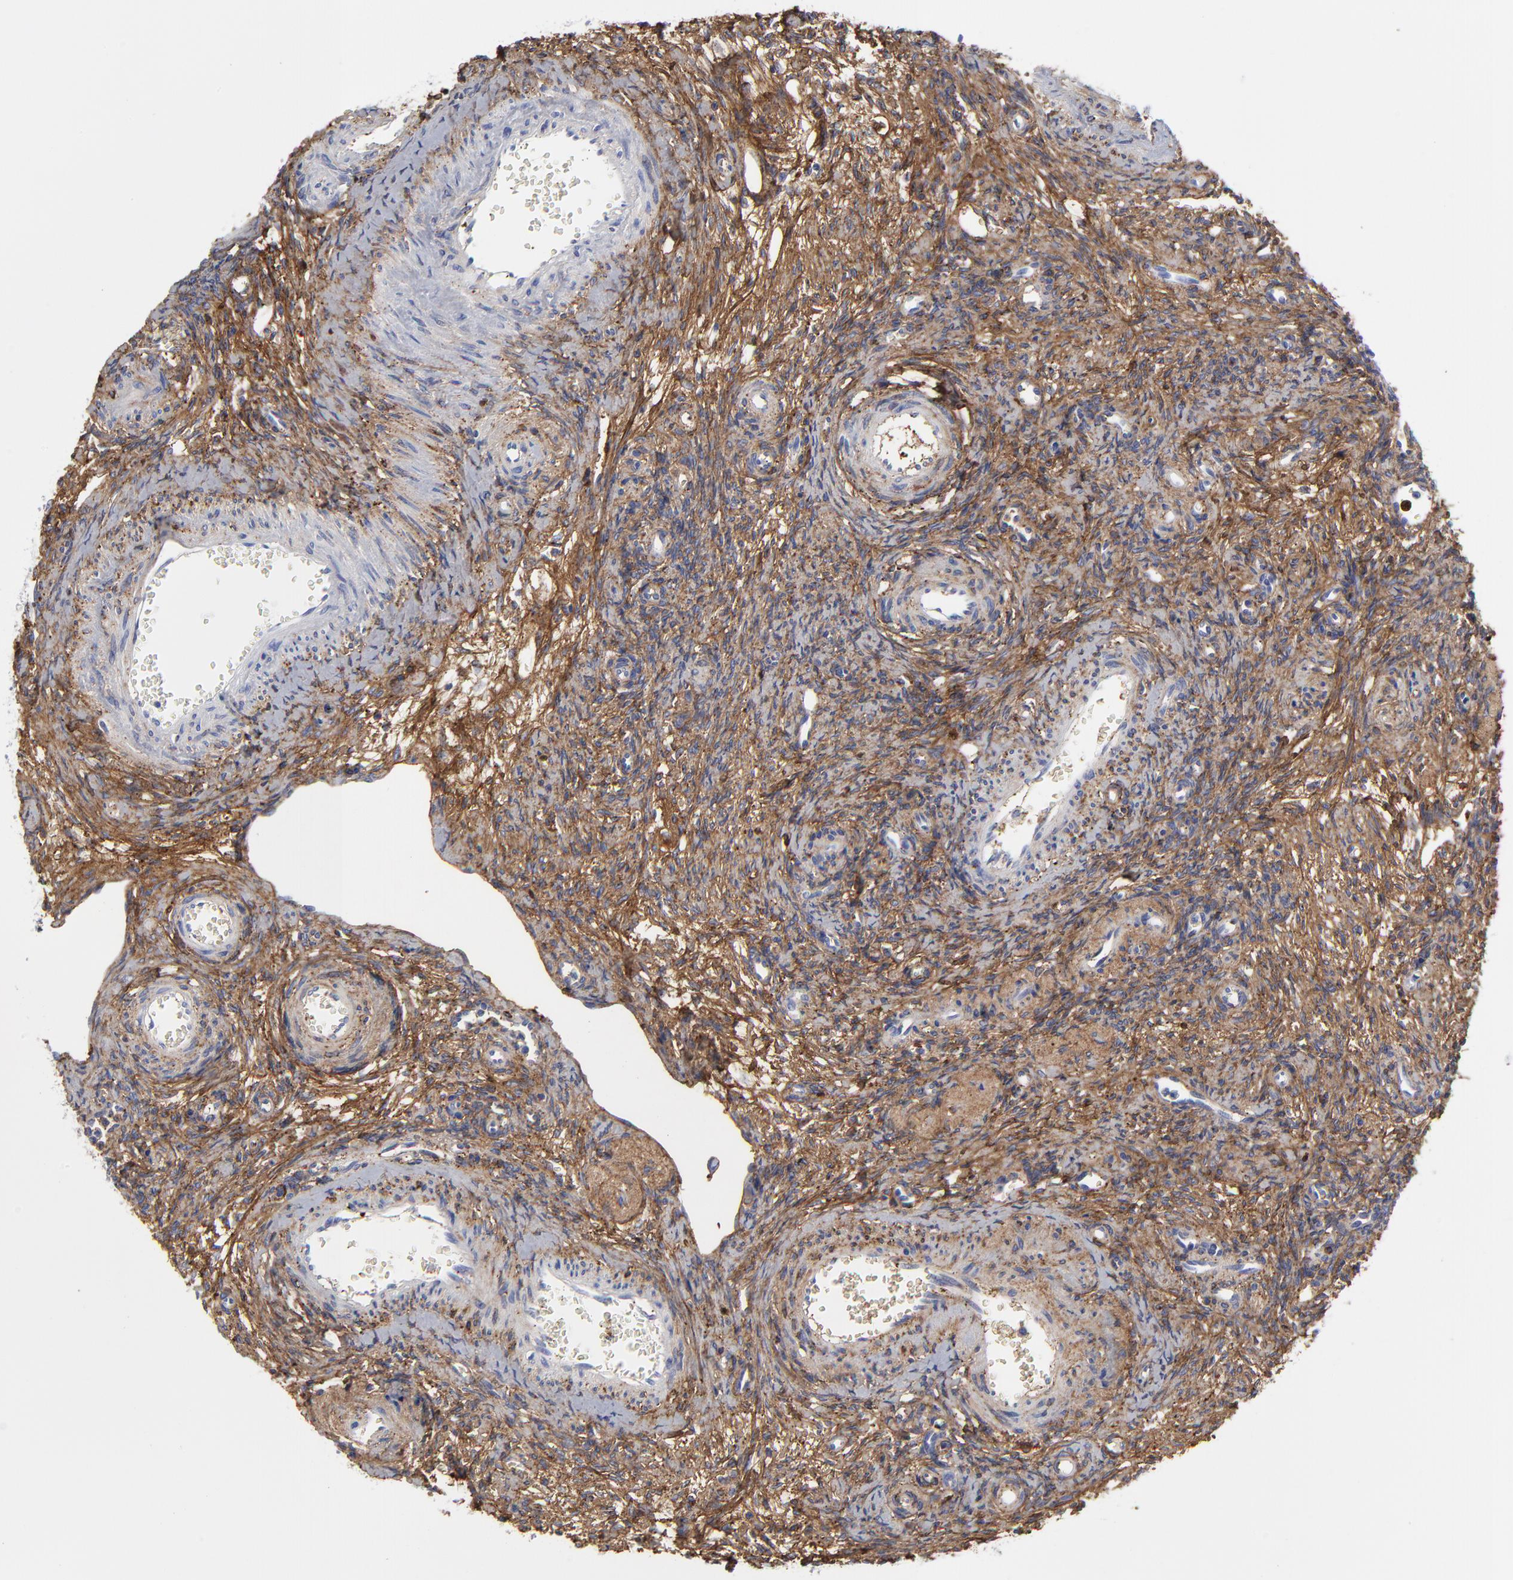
{"staining": {"intensity": "negative", "quantity": "none", "location": "none"}, "tissue": "ovary", "cell_type": "Follicle cells", "image_type": "normal", "snomed": [{"axis": "morphology", "description": "Normal tissue, NOS"}, {"axis": "topography", "description": "Ovary"}], "caption": "A high-resolution photomicrograph shows immunohistochemistry (IHC) staining of benign ovary, which demonstrates no significant expression in follicle cells. (DAB (3,3'-diaminobenzidine) immunohistochemistry visualized using brightfield microscopy, high magnification).", "gene": "DCN", "patient": {"sex": "female", "age": 39}}